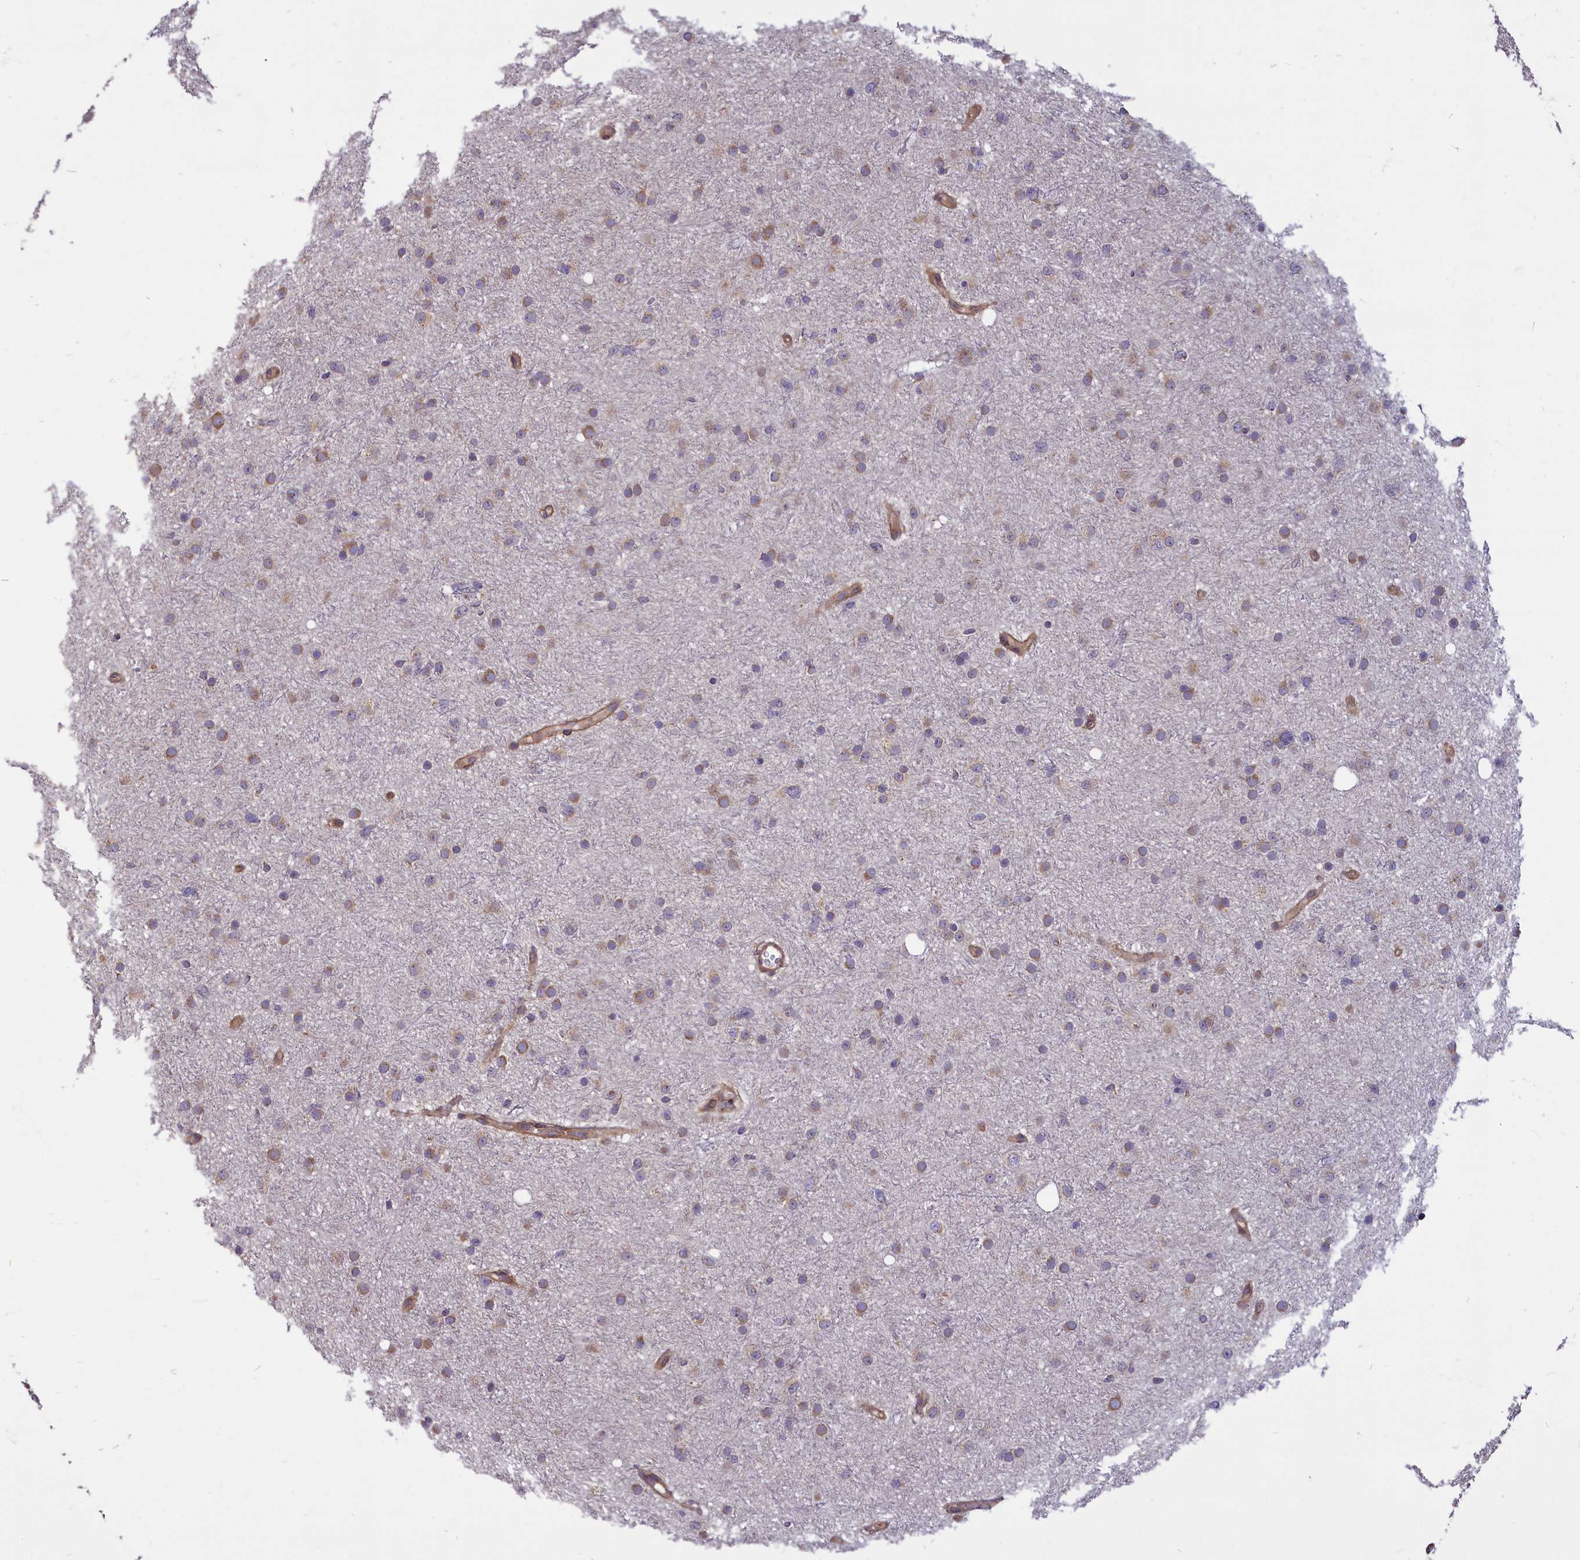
{"staining": {"intensity": "moderate", "quantity": "25%-75%", "location": "cytoplasmic/membranous"}, "tissue": "glioma", "cell_type": "Tumor cells", "image_type": "cancer", "snomed": [{"axis": "morphology", "description": "Glioma, malignant, Low grade"}, {"axis": "topography", "description": "Cerebral cortex"}], "caption": "About 25%-75% of tumor cells in human glioma exhibit moderate cytoplasmic/membranous protein expression as visualized by brown immunohistochemical staining.", "gene": "MYCBP", "patient": {"sex": "female", "age": 39}}